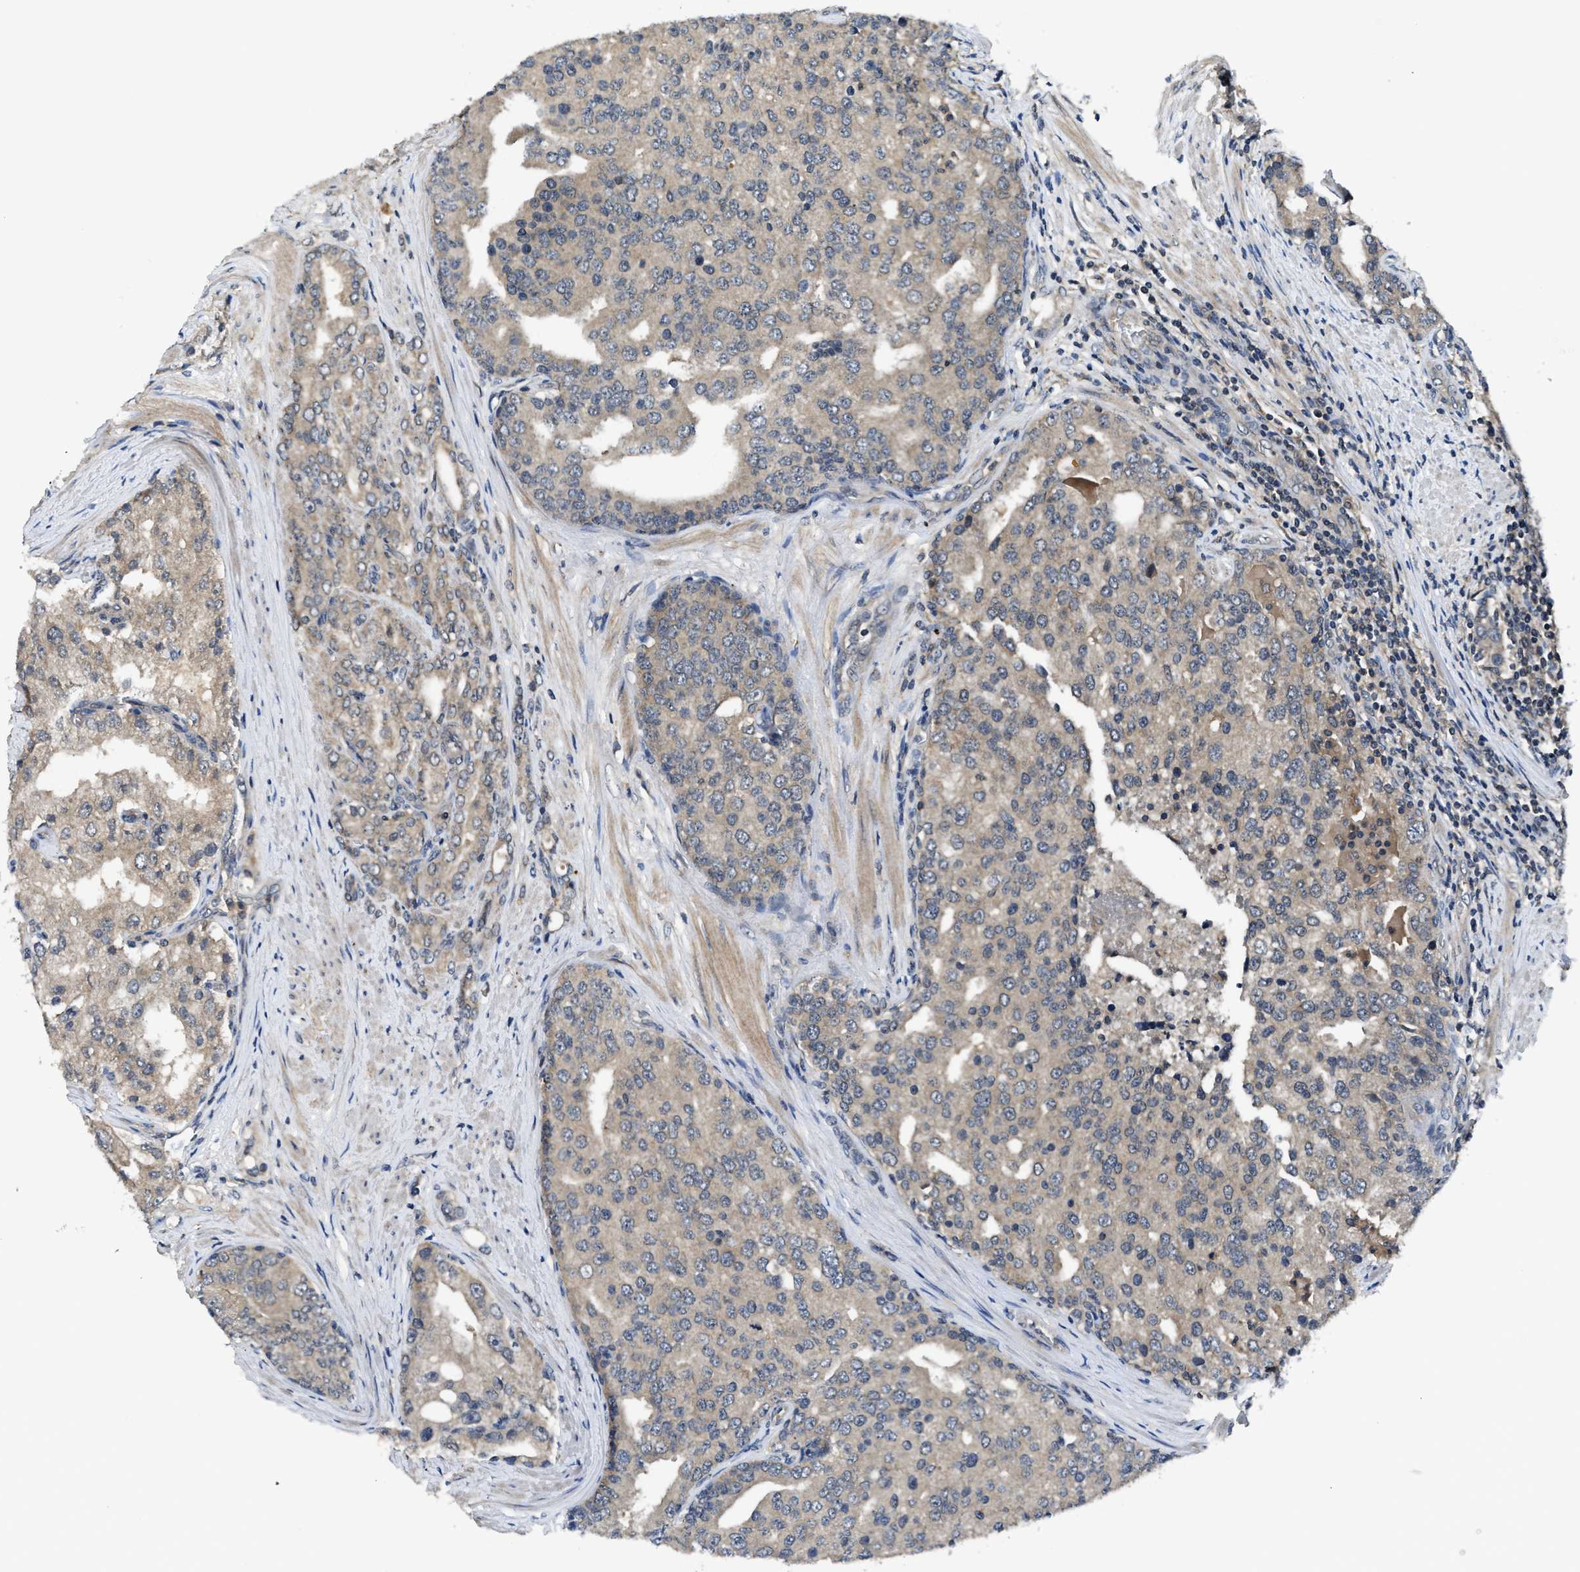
{"staining": {"intensity": "weak", "quantity": ">75%", "location": "cytoplasmic/membranous"}, "tissue": "prostate cancer", "cell_type": "Tumor cells", "image_type": "cancer", "snomed": [{"axis": "morphology", "description": "Adenocarcinoma, High grade"}, {"axis": "topography", "description": "Prostate"}], "caption": "A brown stain highlights weak cytoplasmic/membranous positivity of a protein in human prostate cancer (high-grade adenocarcinoma) tumor cells.", "gene": "PDE7A", "patient": {"sex": "male", "age": 50}}